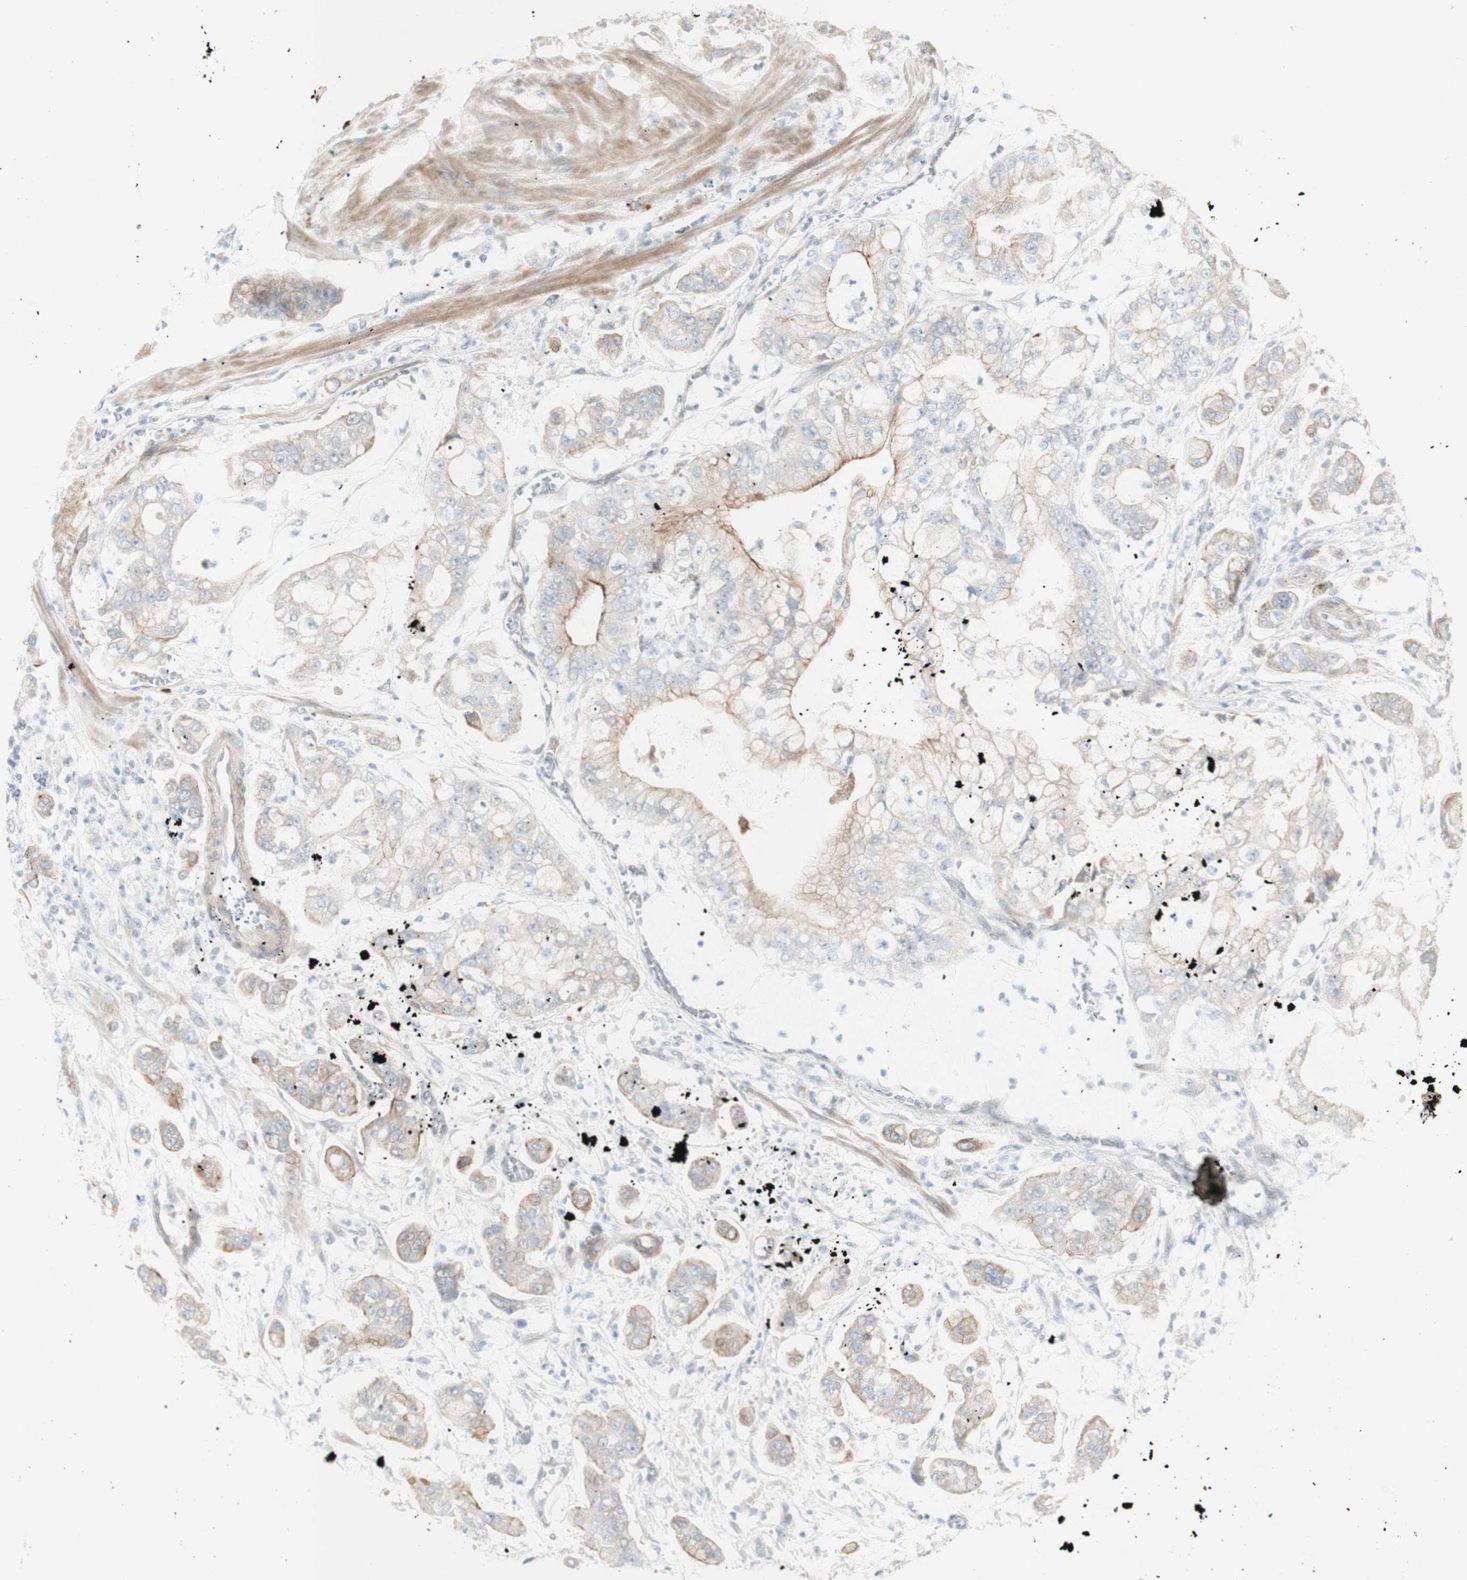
{"staining": {"intensity": "moderate", "quantity": "25%-75%", "location": "cytoplasmic/membranous"}, "tissue": "stomach cancer", "cell_type": "Tumor cells", "image_type": "cancer", "snomed": [{"axis": "morphology", "description": "Adenocarcinoma, NOS"}, {"axis": "topography", "description": "Stomach"}], "caption": "Immunohistochemistry staining of stomach cancer, which demonstrates medium levels of moderate cytoplasmic/membranous positivity in approximately 25%-75% of tumor cells indicating moderate cytoplasmic/membranous protein staining. The staining was performed using DAB (brown) for protein detection and nuclei were counterstained in hematoxylin (blue).", "gene": "NDST4", "patient": {"sex": "male", "age": 76}}